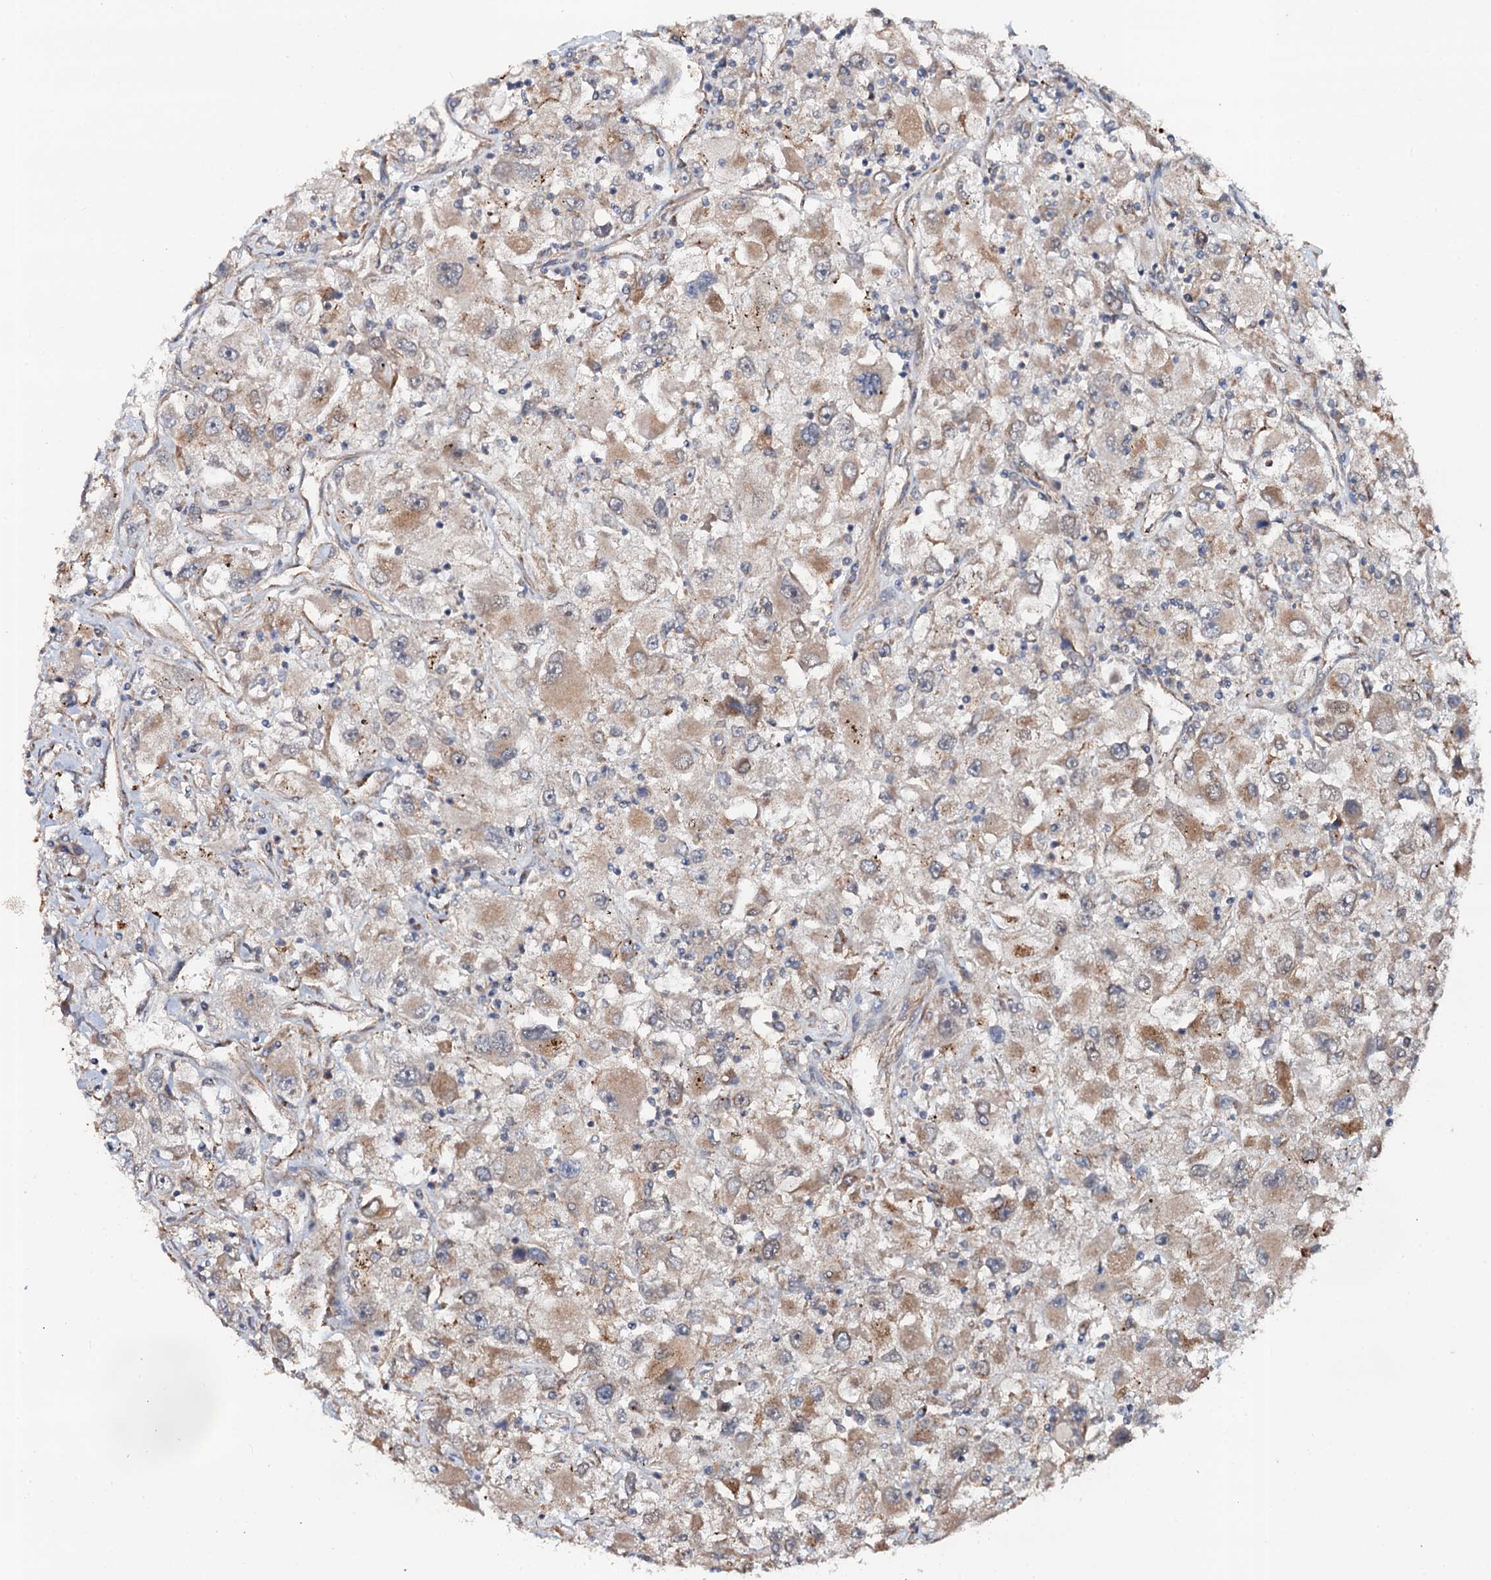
{"staining": {"intensity": "weak", "quantity": ">75%", "location": "cytoplasmic/membranous"}, "tissue": "renal cancer", "cell_type": "Tumor cells", "image_type": "cancer", "snomed": [{"axis": "morphology", "description": "Adenocarcinoma, NOS"}, {"axis": "topography", "description": "Kidney"}], "caption": "A brown stain highlights weak cytoplasmic/membranous staining of a protein in human adenocarcinoma (renal) tumor cells.", "gene": "GLCE", "patient": {"sex": "female", "age": 52}}